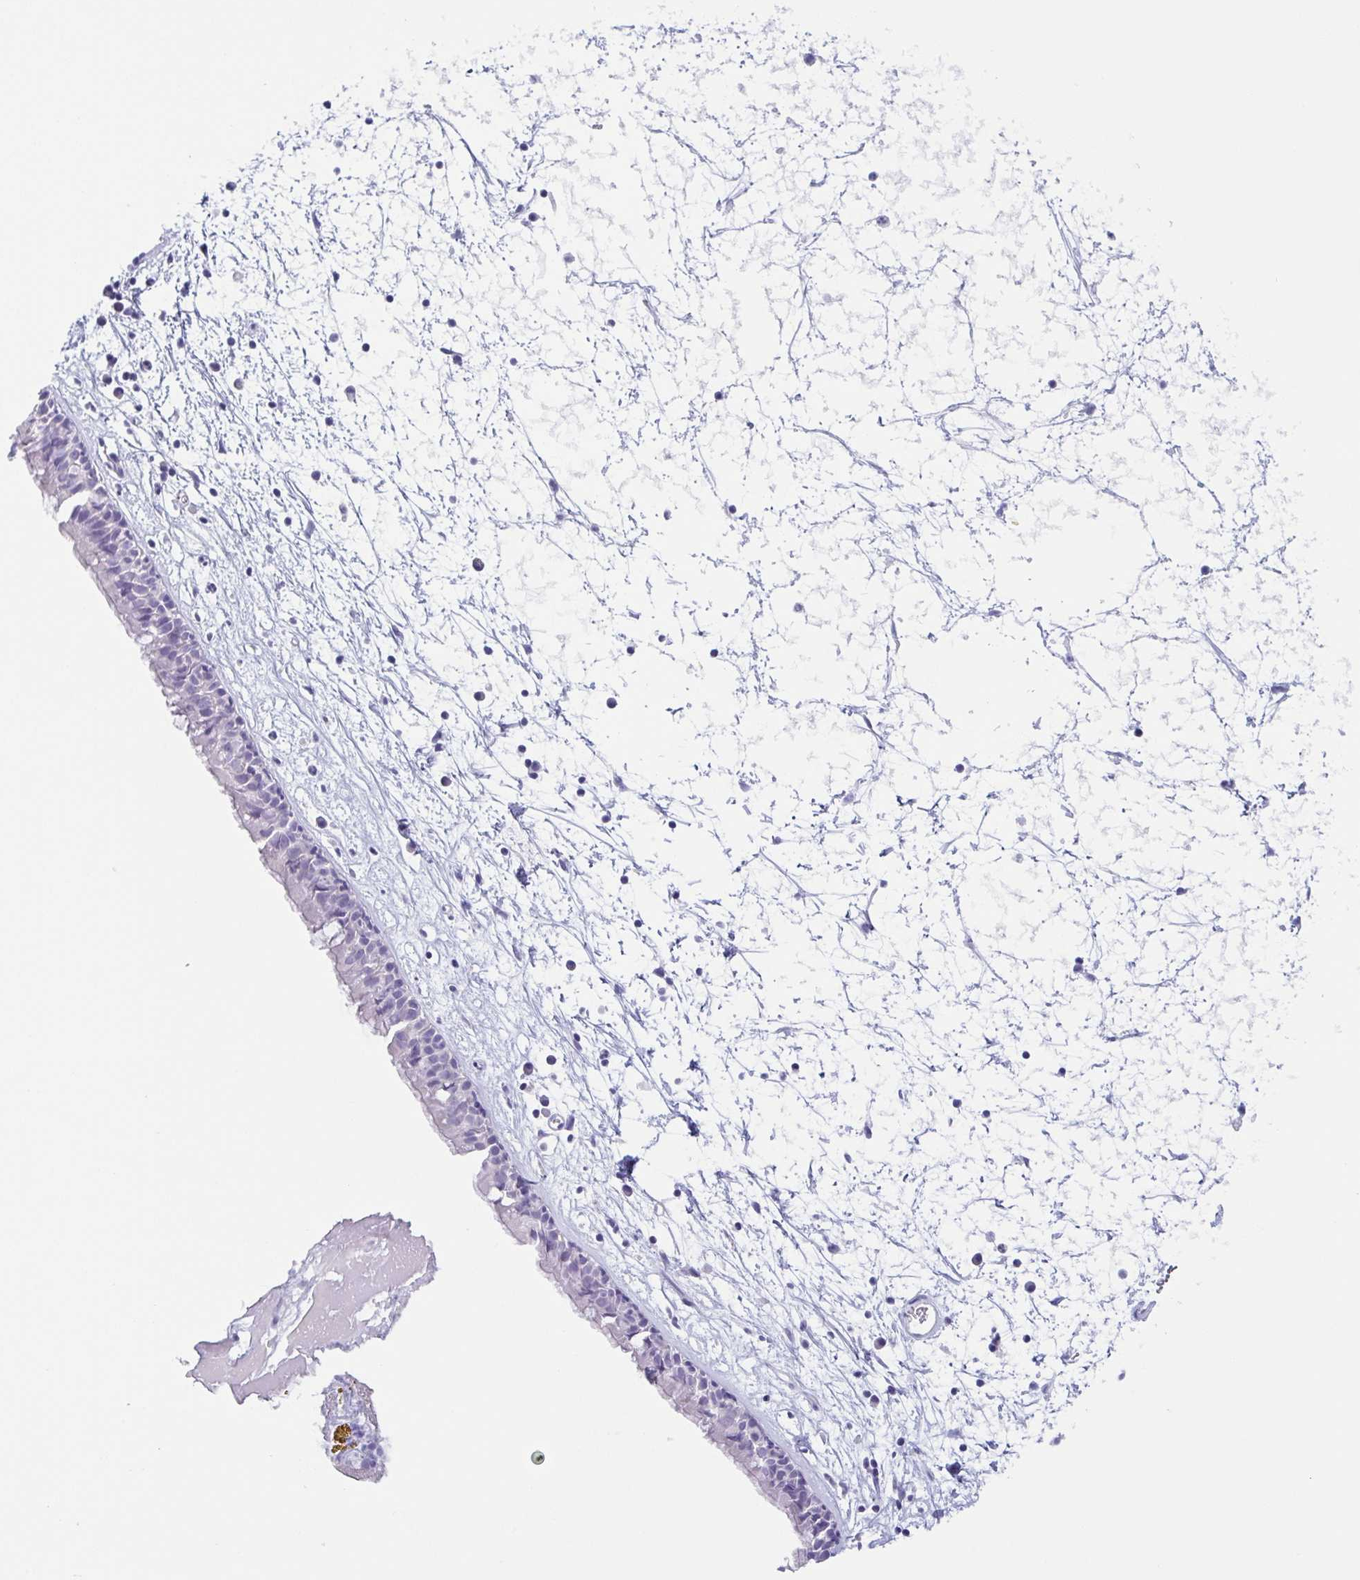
{"staining": {"intensity": "negative", "quantity": "none", "location": "none"}, "tissue": "nasopharynx", "cell_type": "Respiratory epithelial cells", "image_type": "normal", "snomed": [{"axis": "morphology", "description": "Normal tissue, NOS"}, {"axis": "topography", "description": "Nasopharynx"}], "caption": "This is an IHC image of benign human nasopharynx. There is no positivity in respiratory epithelial cells.", "gene": "TAGLN3", "patient": {"sex": "male", "age": 24}}